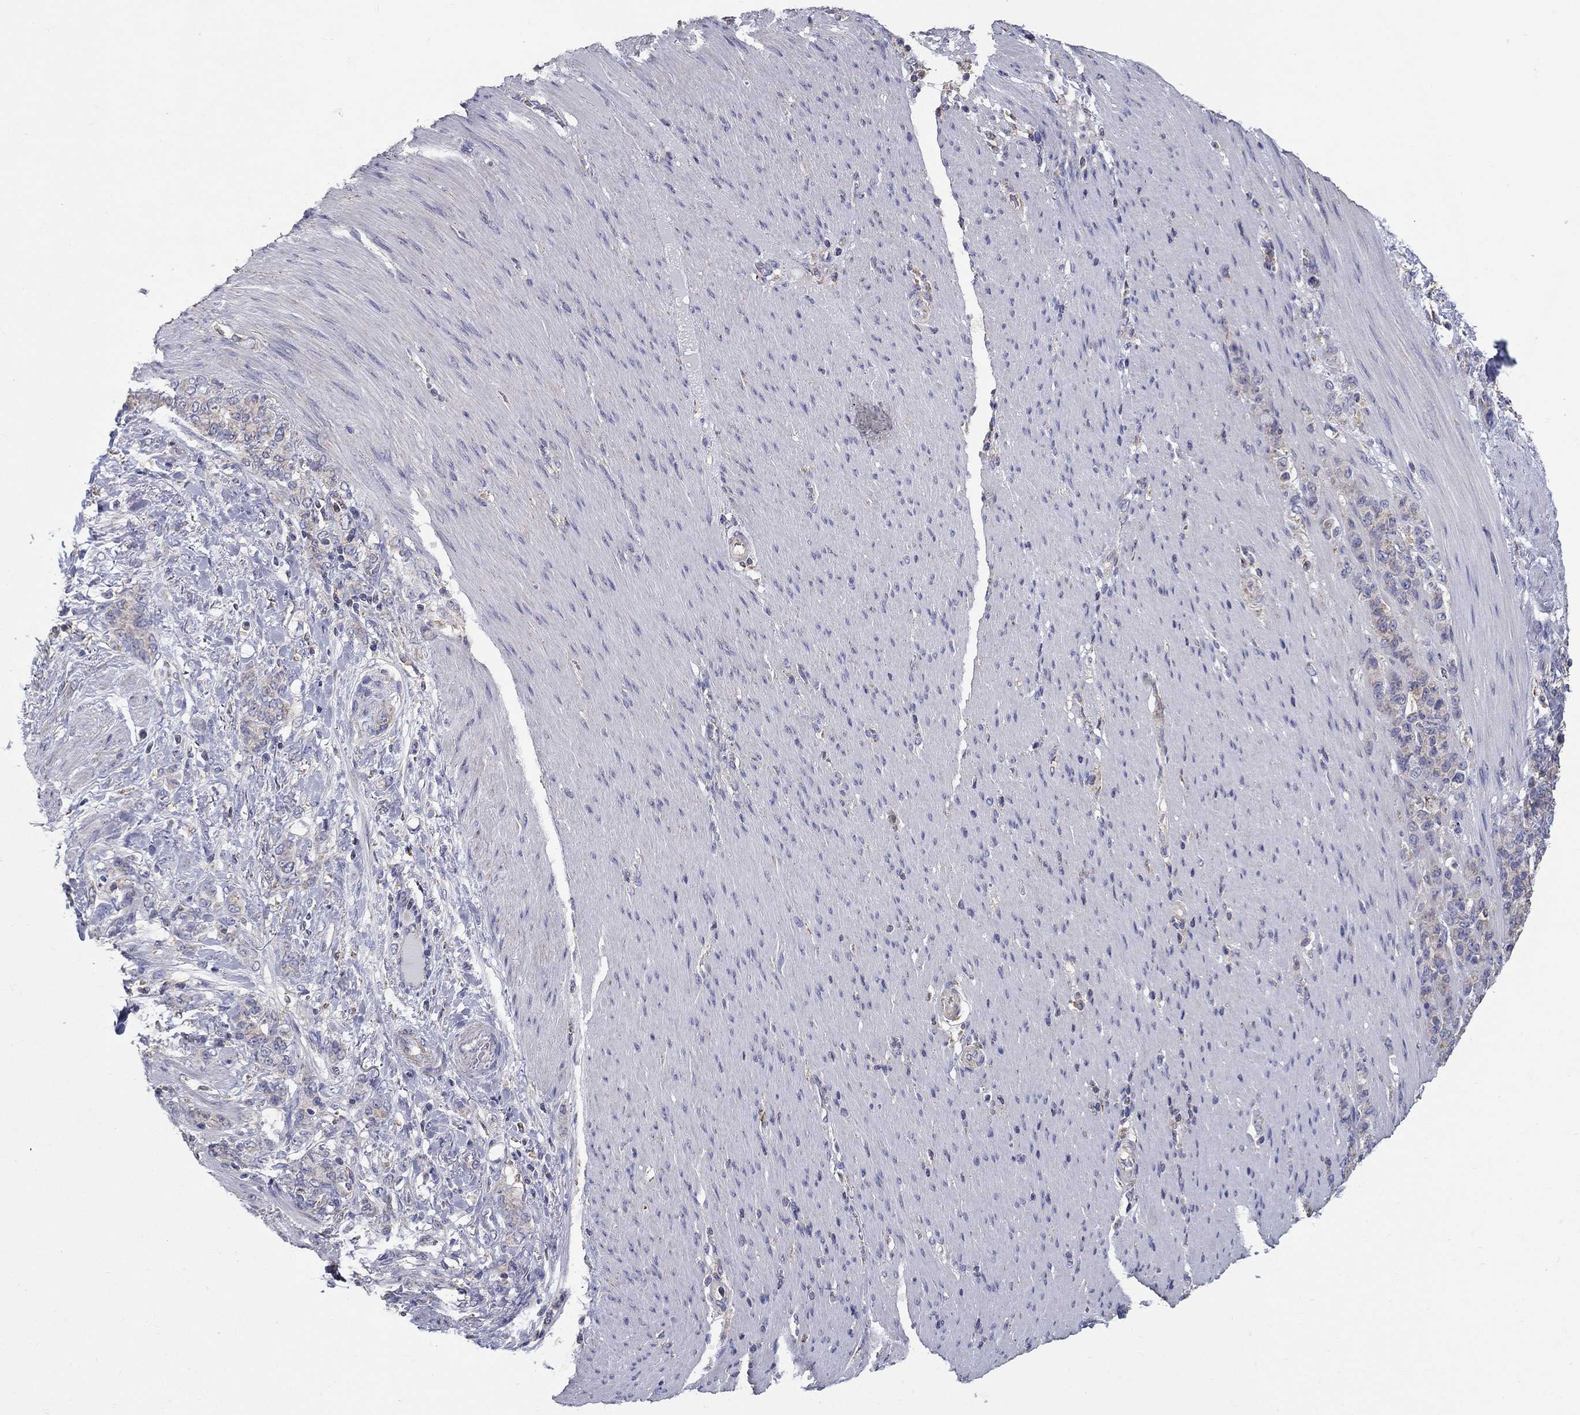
{"staining": {"intensity": "negative", "quantity": "none", "location": "none"}, "tissue": "stomach cancer", "cell_type": "Tumor cells", "image_type": "cancer", "snomed": [{"axis": "morphology", "description": "Normal tissue, NOS"}, {"axis": "morphology", "description": "Adenocarcinoma, NOS"}, {"axis": "topography", "description": "Stomach"}], "caption": "This is a histopathology image of immunohistochemistry (IHC) staining of stomach adenocarcinoma, which shows no positivity in tumor cells. (DAB immunohistochemistry (IHC) with hematoxylin counter stain).", "gene": "NME5", "patient": {"sex": "female", "age": 79}}